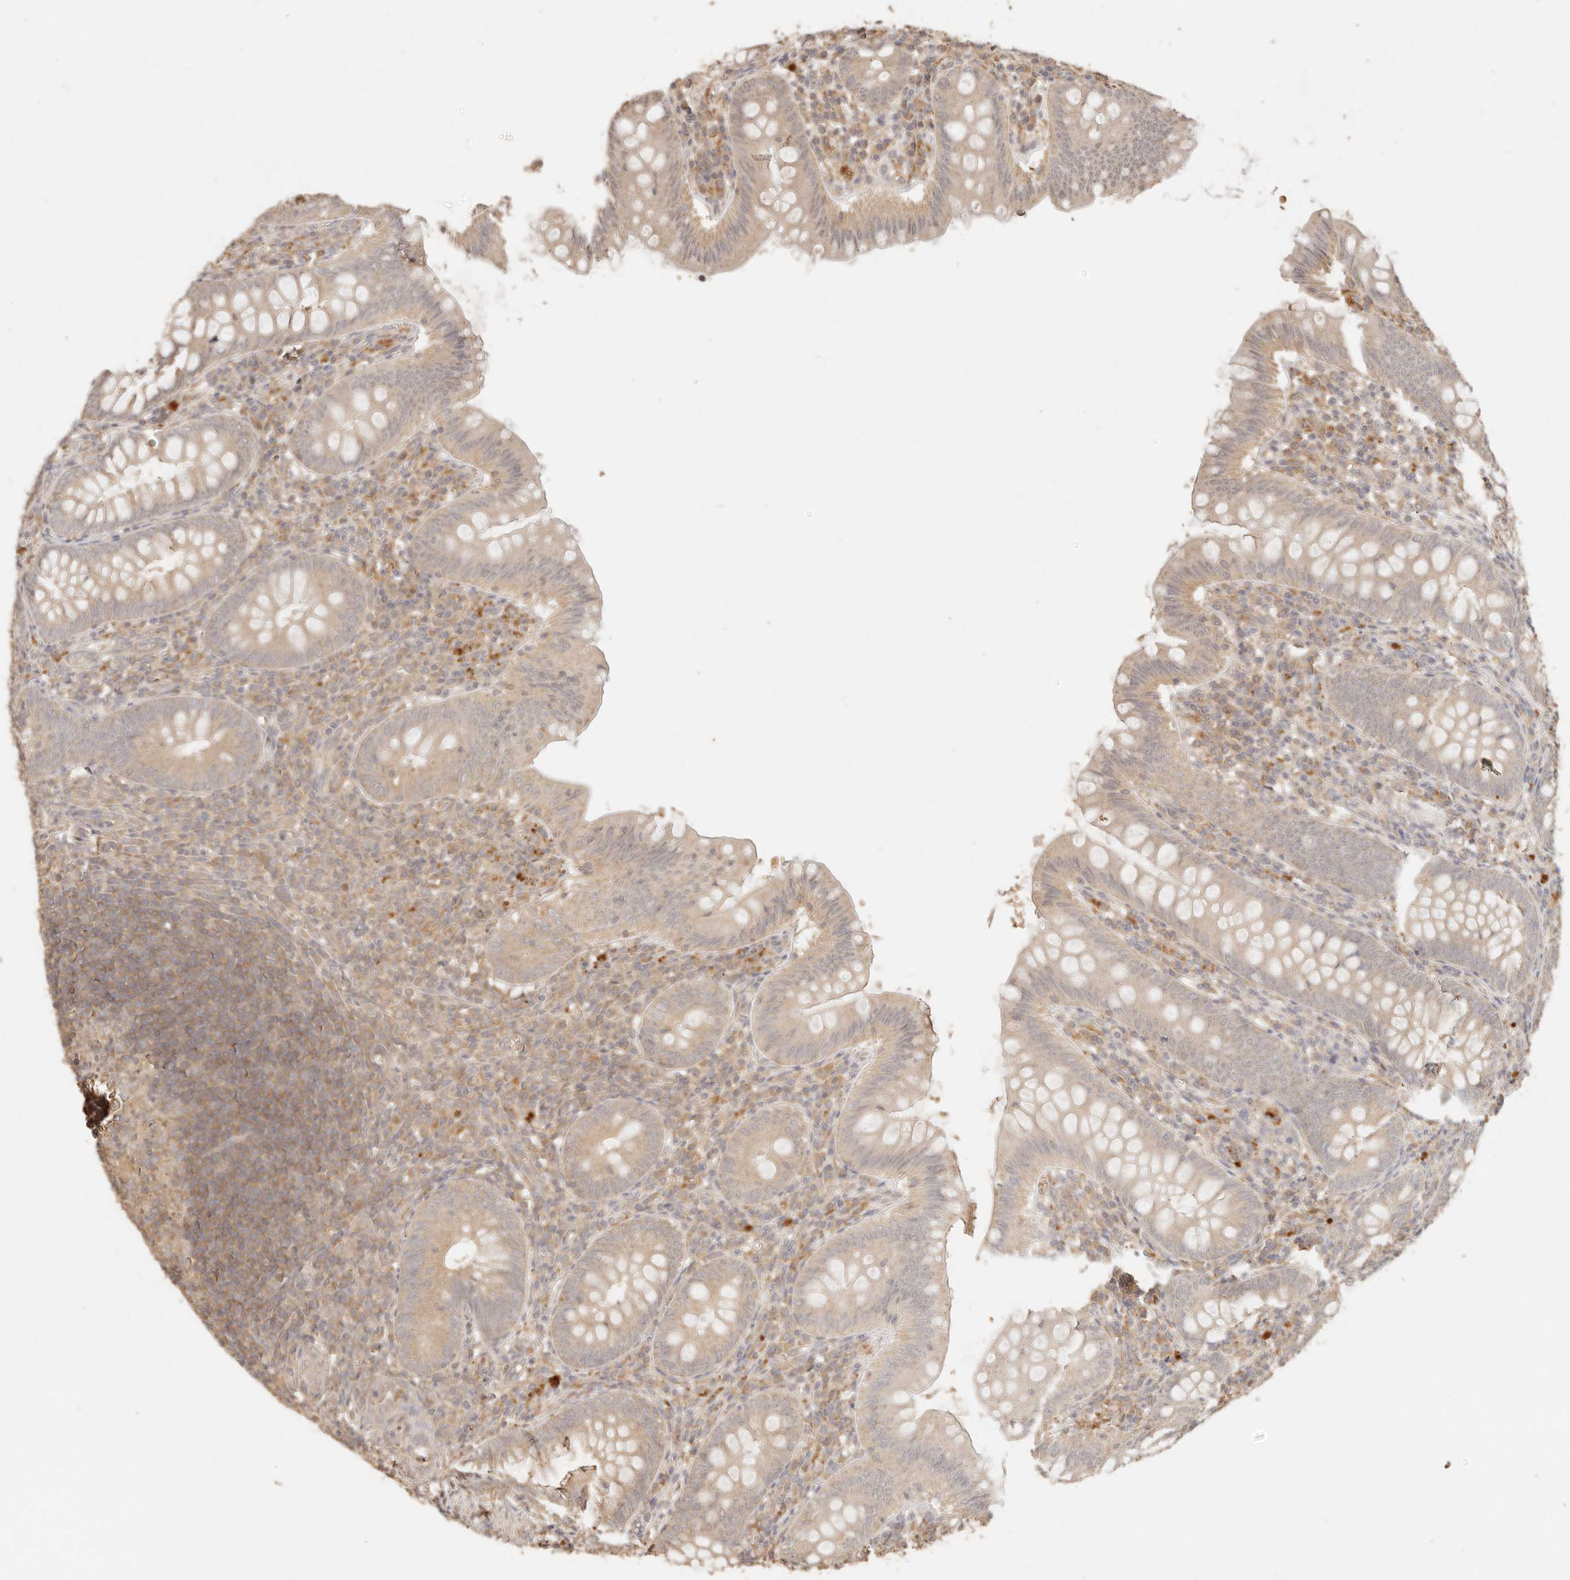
{"staining": {"intensity": "weak", "quantity": ">75%", "location": "cytoplasmic/membranous"}, "tissue": "appendix", "cell_type": "Glandular cells", "image_type": "normal", "snomed": [{"axis": "morphology", "description": "Normal tissue, NOS"}, {"axis": "topography", "description": "Appendix"}], "caption": "Brown immunohistochemical staining in benign human appendix displays weak cytoplasmic/membranous positivity in about >75% of glandular cells.", "gene": "INTS11", "patient": {"sex": "male", "age": 14}}